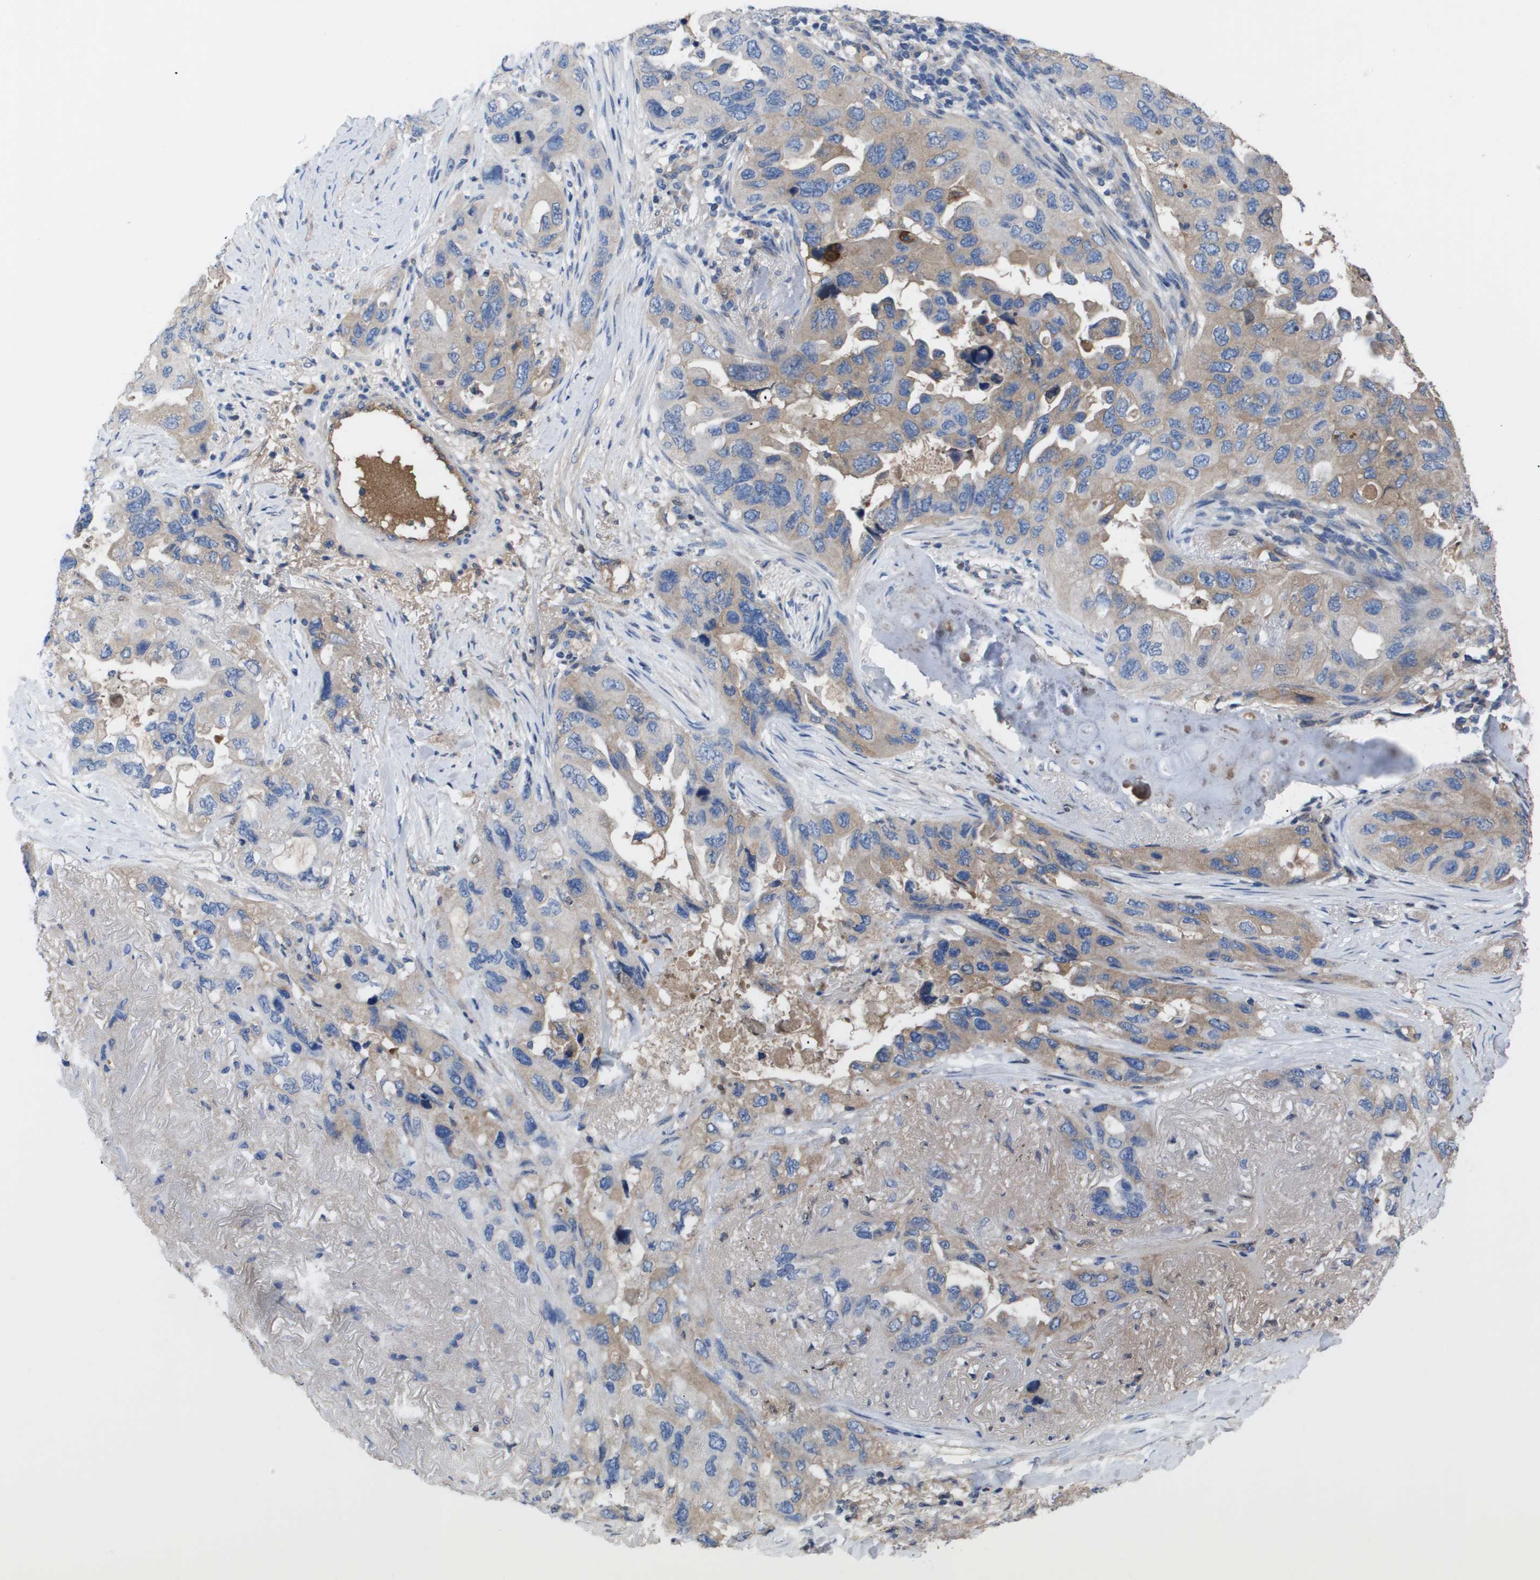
{"staining": {"intensity": "moderate", "quantity": "25%-75%", "location": "cytoplasmic/membranous"}, "tissue": "lung cancer", "cell_type": "Tumor cells", "image_type": "cancer", "snomed": [{"axis": "morphology", "description": "Squamous cell carcinoma, NOS"}, {"axis": "topography", "description": "Lung"}], "caption": "IHC micrograph of neoplastic tissue: human lung cancer (squamous cell carcinoma) stained using immunohistochemistry (IHC) displays medium levels of moderate protein expression localized specifically in the cytoplasmic/membranous of tumor cells, appearing as a cytoplasmic/membranous brown color.", "gene": "SERPINA6", "patient": {"sex": "female", "age": 73}}